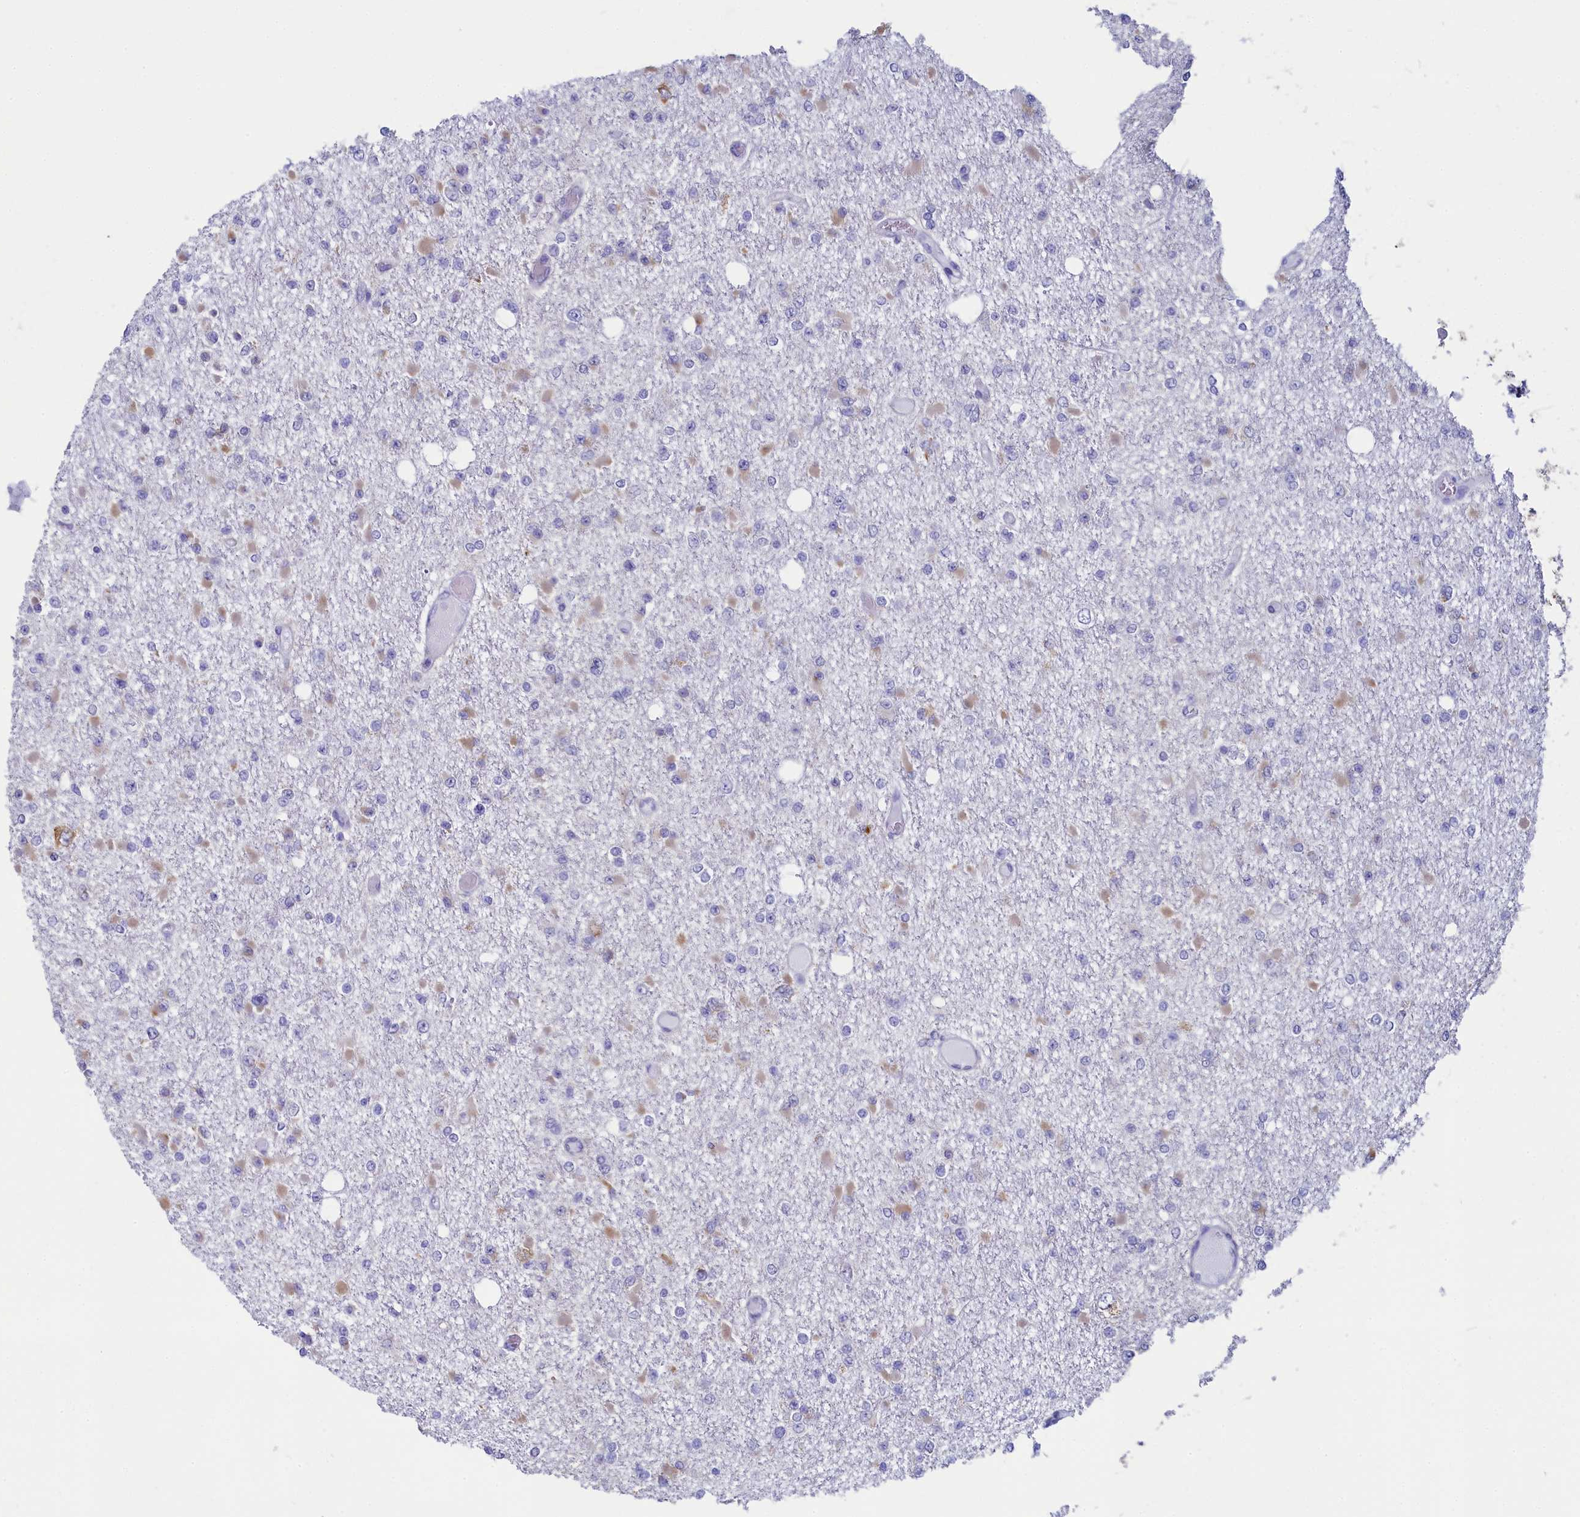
{"staining": {"intensity": "negative", "quantity": "none", "location": "none"}, "tissue": "glioma", "cell_type": "Tumor cells", "image_type": "cancer", "snomed": [{"axis": "morphology", "description": "Glioma, malignant, Low grade"}, {"axis": "topography", "description": "Brain"}], "caption": "Tumor cells are negative for brown protein staining in glioma. Brightfield microscopy of IHC stained with DAB (3,3'-diaminobenzidine) (brown) and hematoxylin (blue), captured at high magnification.", "gene": "SKA3", "patient": {"sex": "female", "age": 22}}